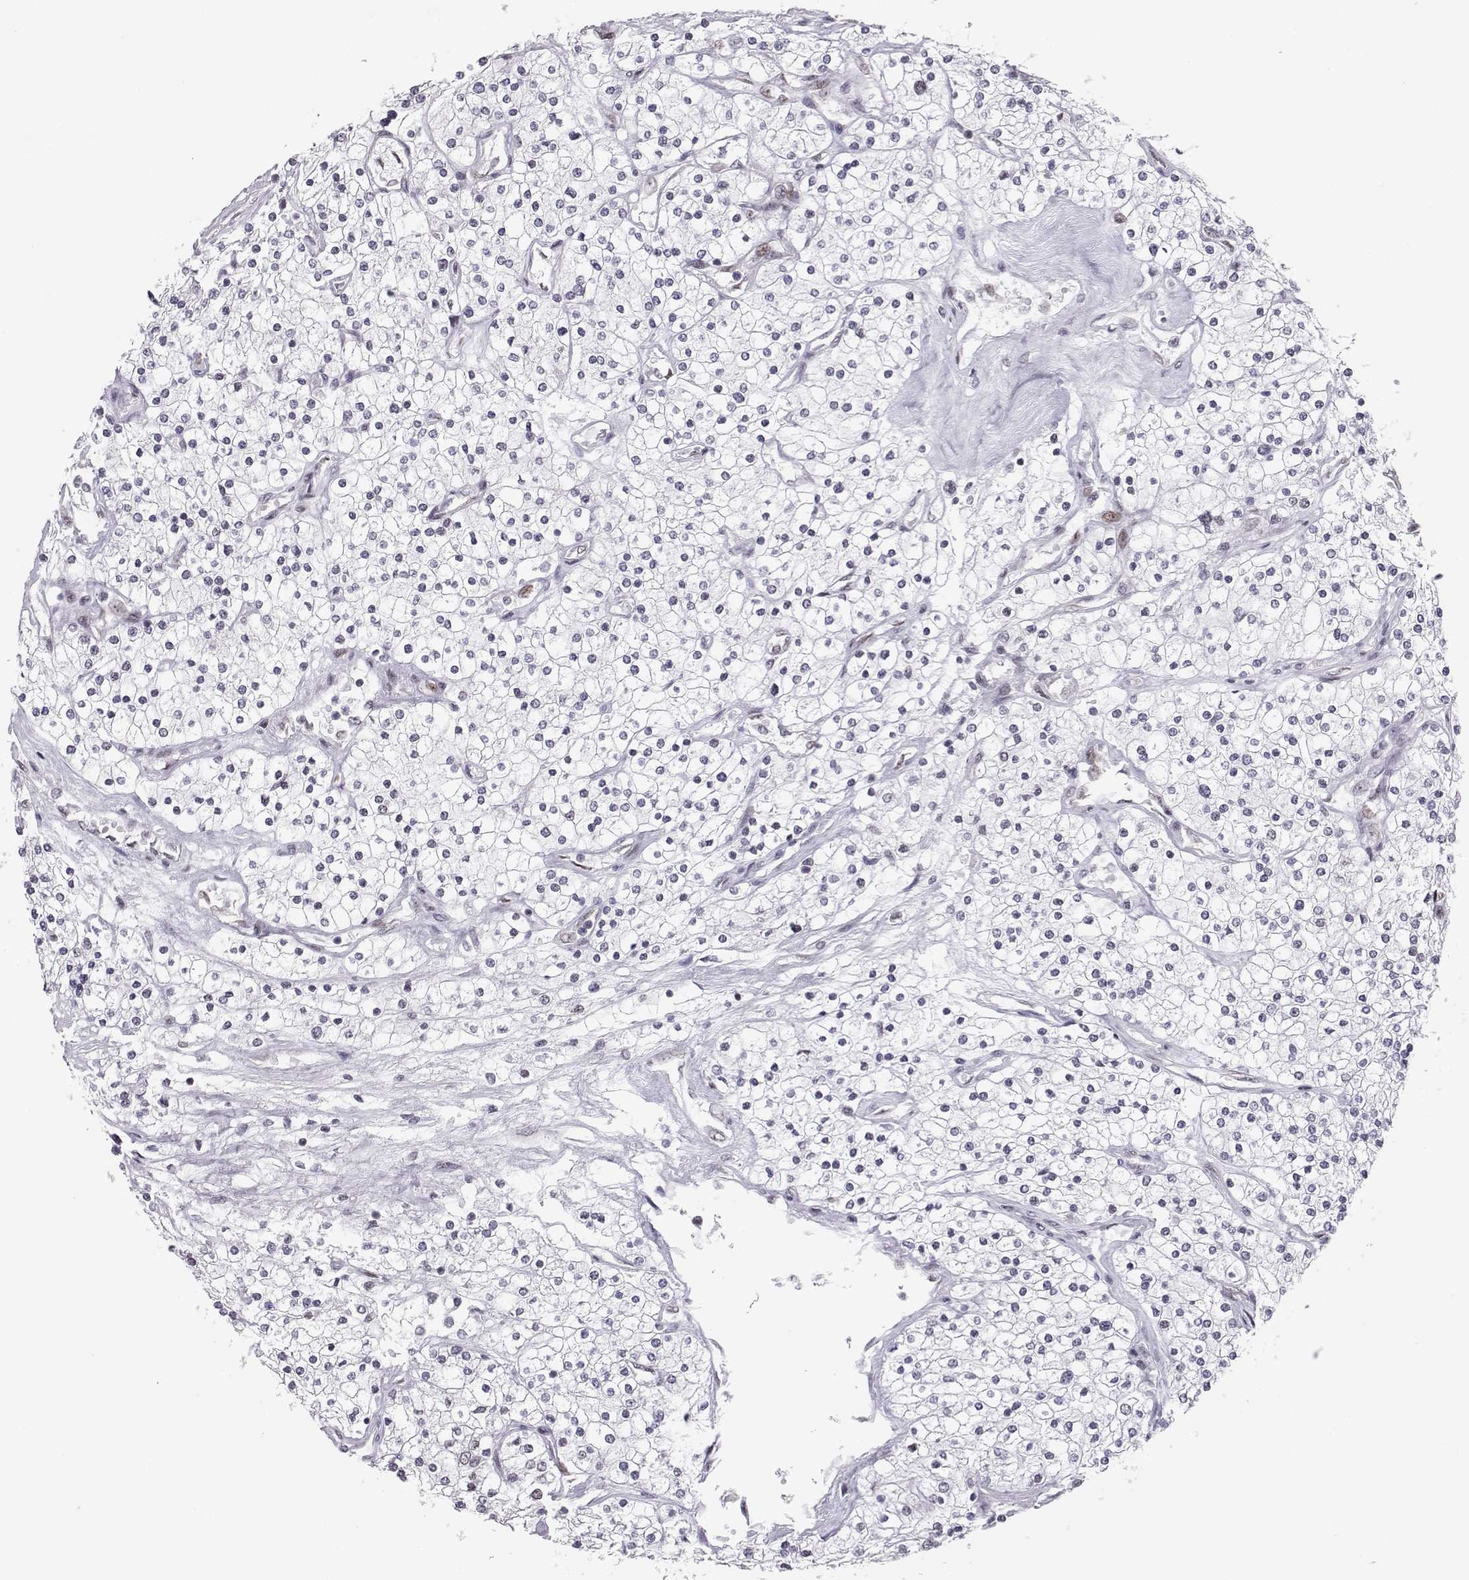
{"staining": {"intensity": "negative", "quantity": "none", "location": "none"}, "tissue": "renal cancer", "cell_type": "Tumor cells", "image_type": "cancer", "snomed": [{"axis": "morphology", "description": "Adenocarcinoma, NOS"}, {"axis": "topography", "description": "Kidney"}], "caption": "High power microscopy image of an immunohistochemistry photomicrograph of renal cancer, revealing no significant staining in tumor cells.", "gene": "SIX6", "patient": {"sex": "male", "age": 80}}